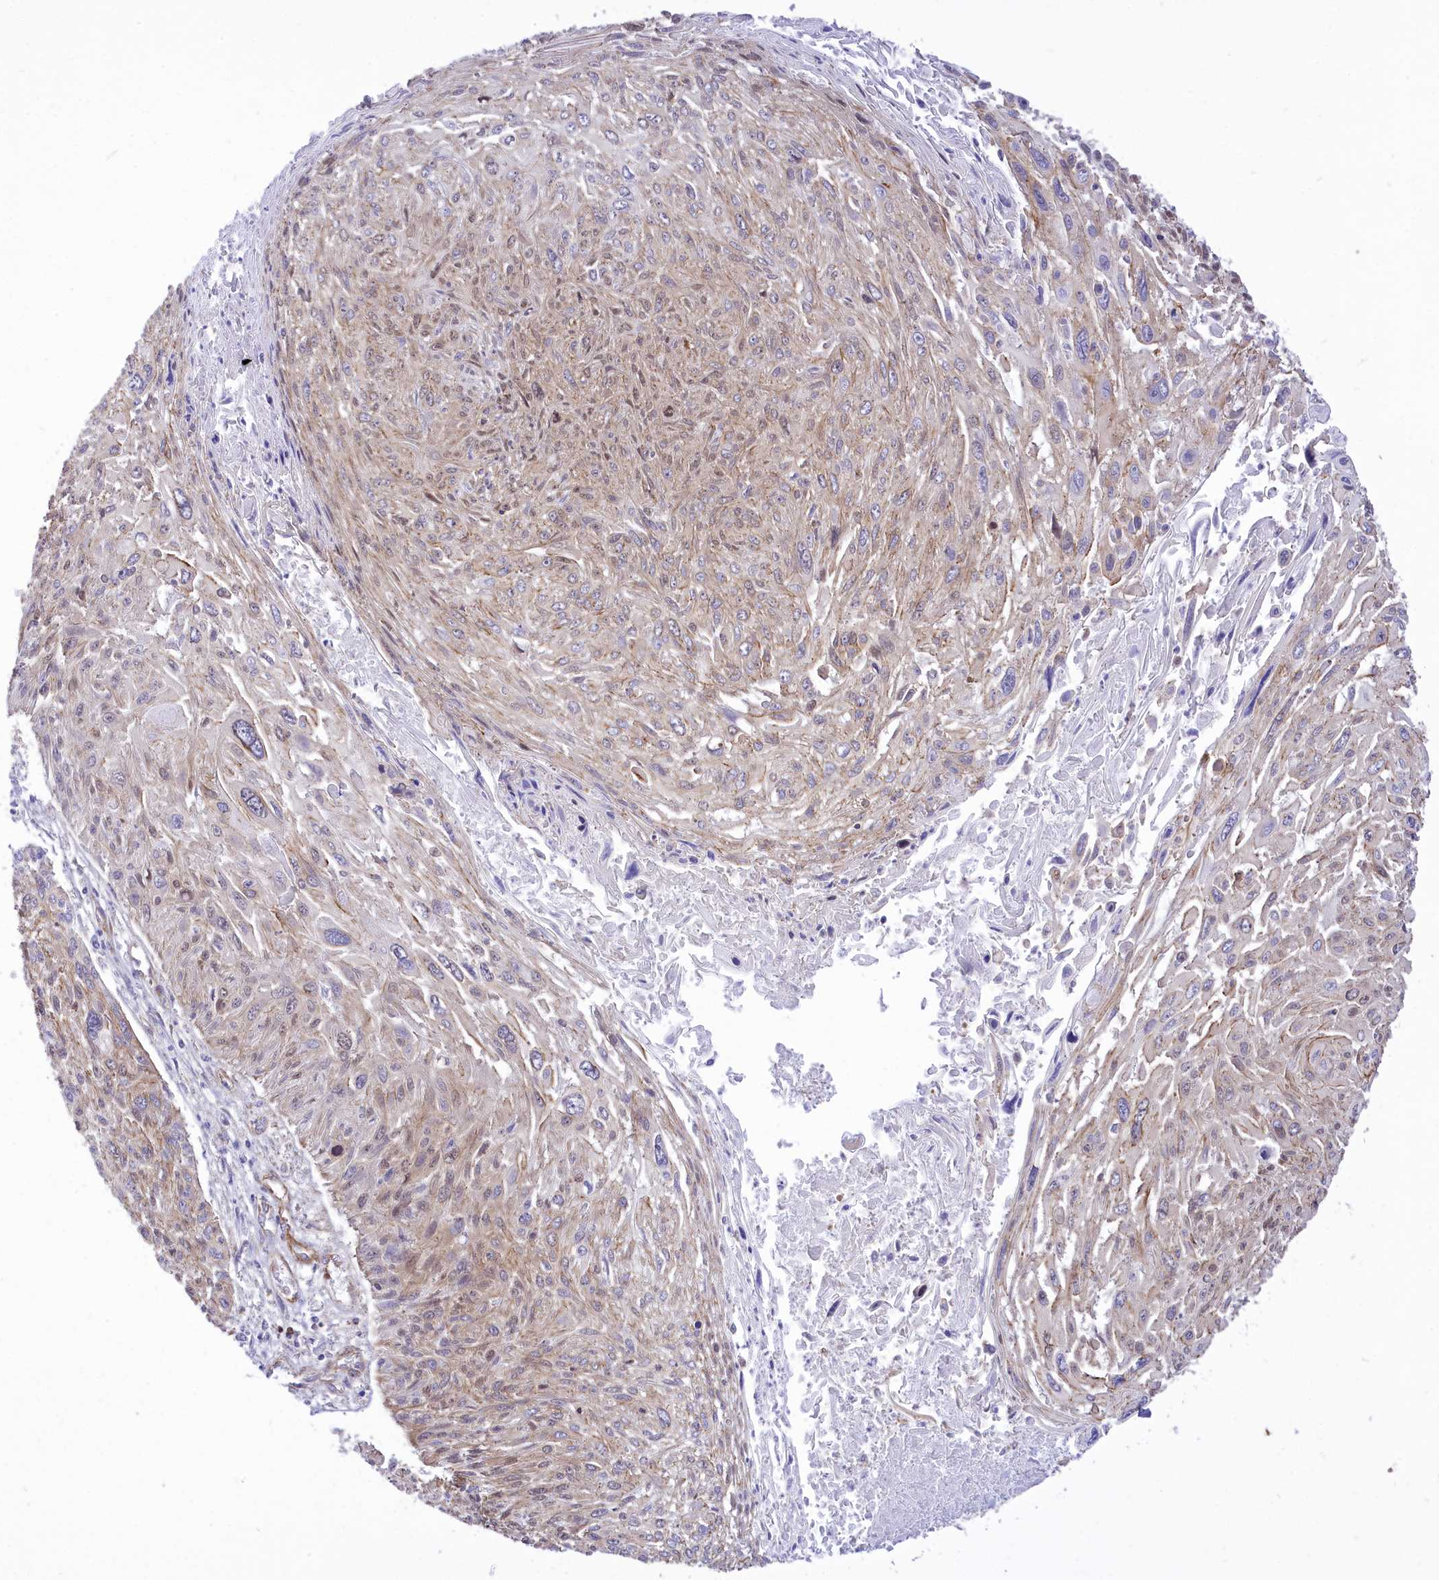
{"staining": {"intensity": "weak", "quantity": "25%-75%", "location": "cytoplasmic/membranous"}, "tissue": "cervical cancer", "cell_type": "Tumor cells", "image_type": "cancer", "snomed": [{"axis": "morphology", "description": "Squamous cell carcinoma, NOS"}, {"axis": "topography", "description": "Cervix"}], "caption": "Approximately 25%-75% of tumor cells in human cervical squamous cell carcinoma demonstrate weak cytoplasmic/membranous protein staining as visualized by brown immunohistochemical staining.", "gene": "SEPTIN9", "patient": {"sex": "female", "age": 51}}